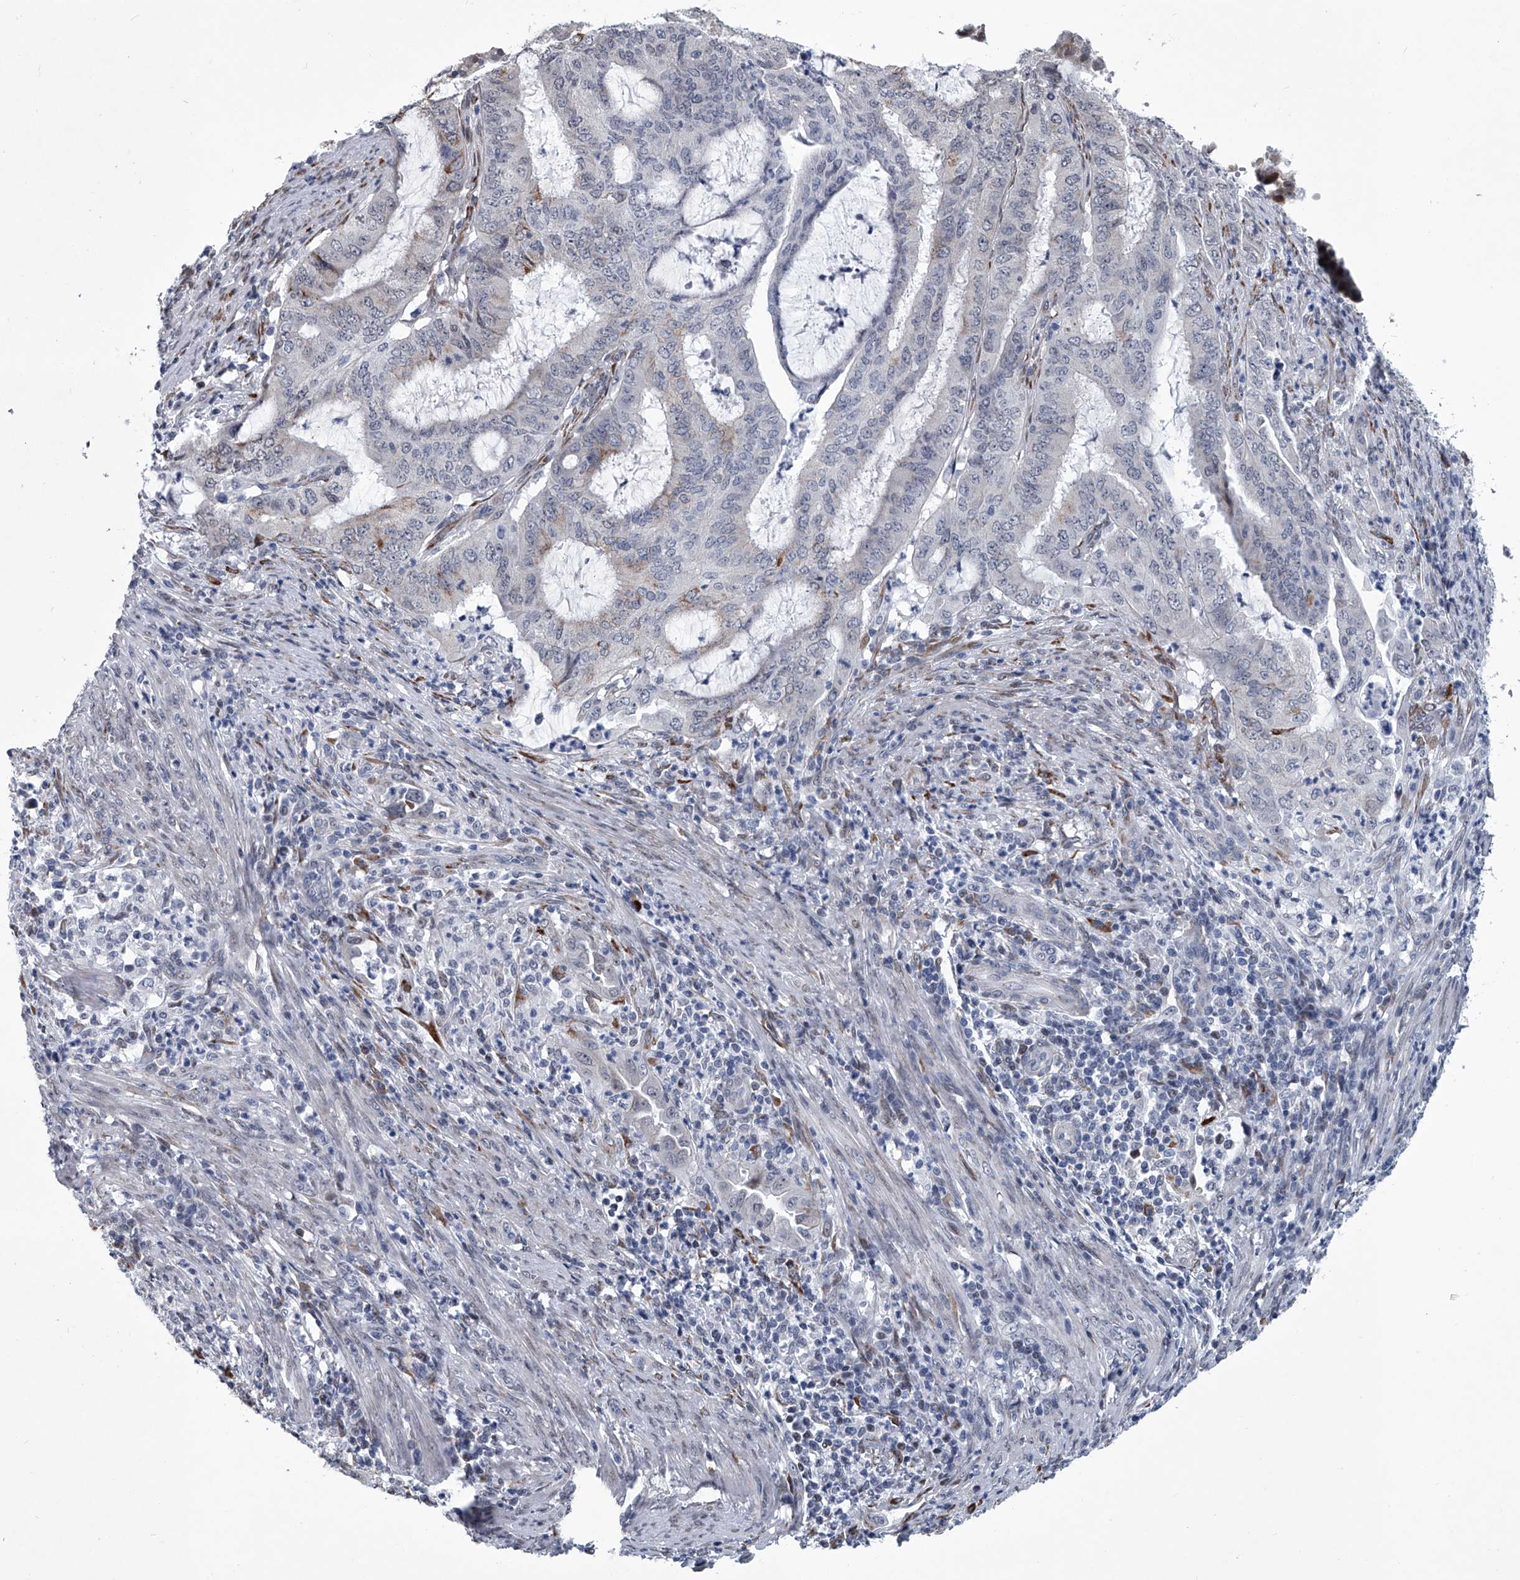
{"staining": {"intensity": "moderate", "quantity": "<25%", "location": "cytoplasmic/membranous"}, "tissue": "endometrial cancer", "cell_type": "Tumor cells", "image_type": "cancer", "snomed": [{"axis": "morphology", "description": "Adenocarcinoma, NOS"}, {"axis": "topography", "description": "Endometrium"}], "caption": "Immunohistochemical staining of human endometrial cancer (adenocarcinoma) exhibits low levels of moderate cytoplasmic/membranous staining in about <25% of tumor cells.", "gene": "PPP2R5D", "patient": {"sex": "female", "age": 51}}